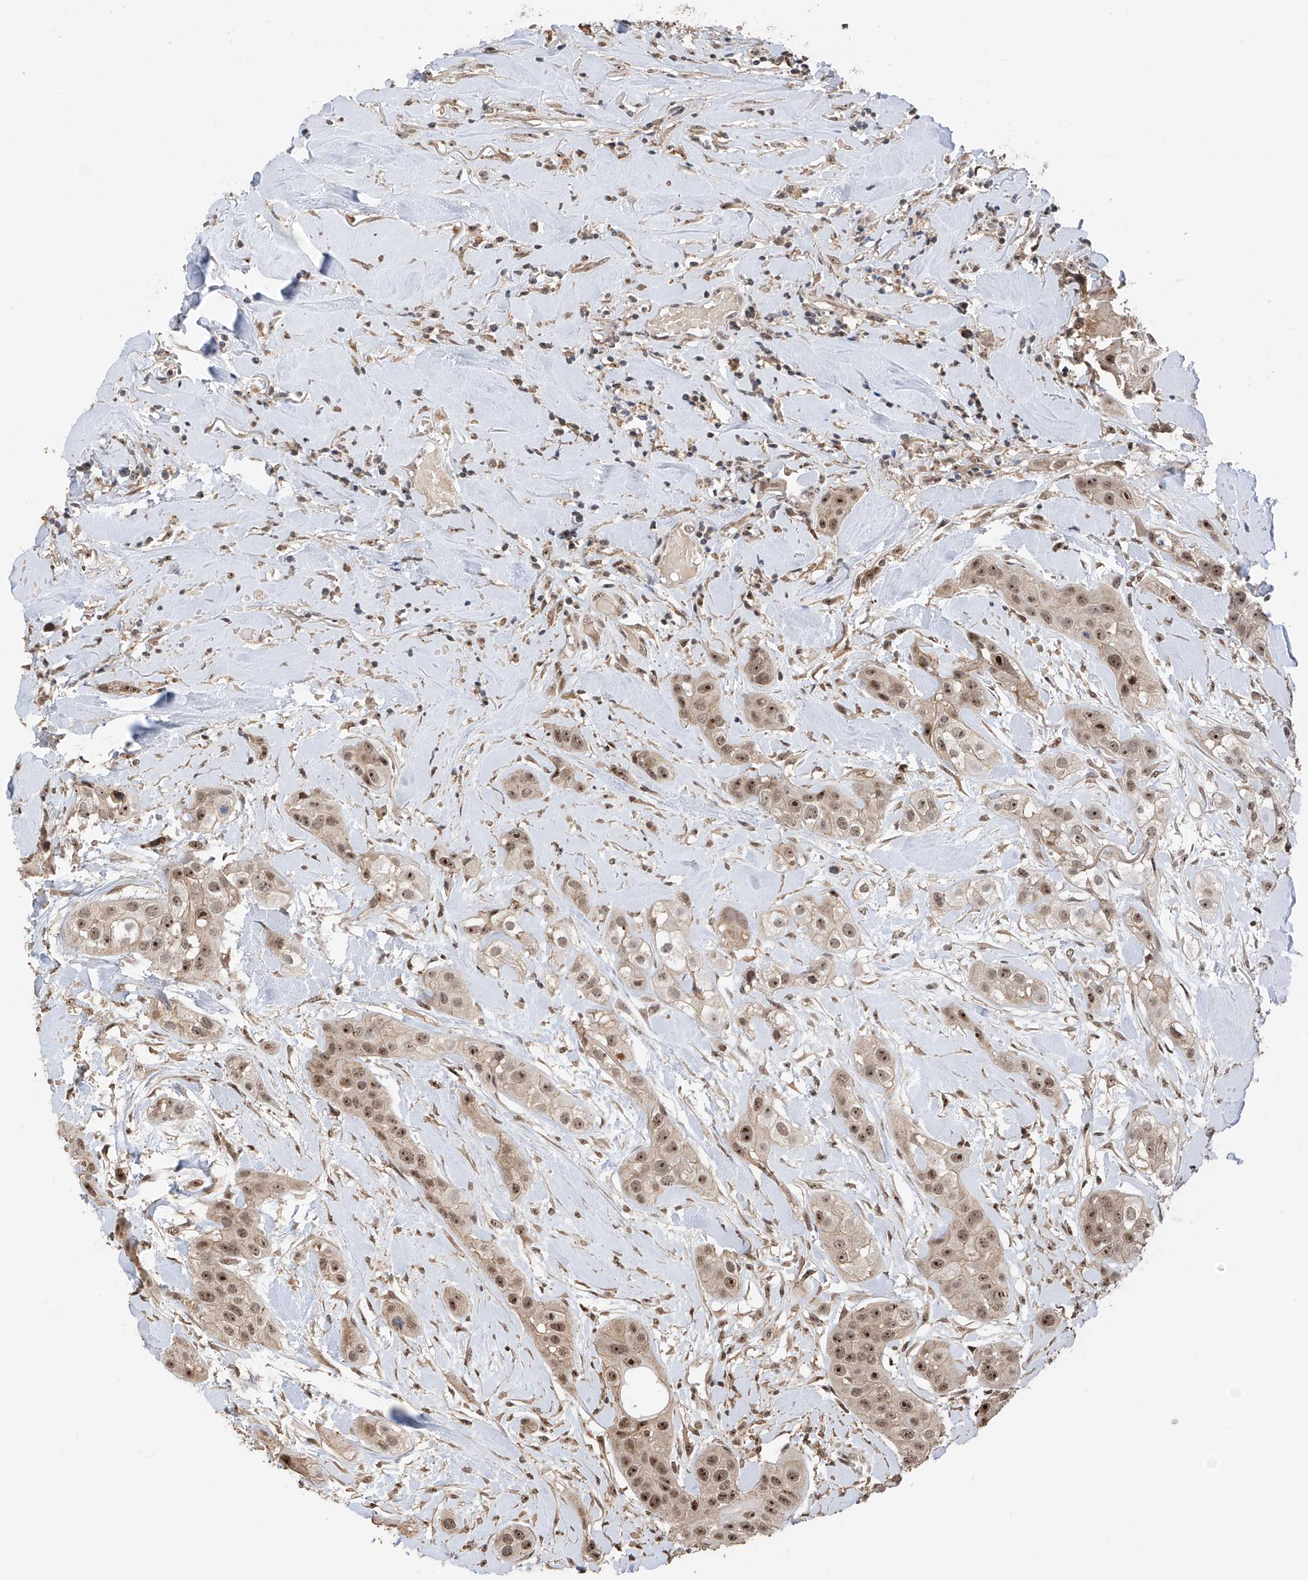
{"staining": {"intensity": "moderate", "quantity": ">75%", "location": "cytoplasmic/membranous,nuclear"}, "tissue": "head and neck cancer", "cell_type": "Tumor cells", "image_type": "cancer", "snomed": [{"axis": "morphology", "description": "Normal tissue, NOS"}, {"axis": "morphology", "description": "Squamous cell carcinoma, NOS"}, {"axis": "topography", "description": "Skeletal muscle"}, {"axis": "topography", "description": "Head-Neck"}], "caption": "Protein expression analysis of head and neck cancer exhibits moderate cytoplasmic/membranous and nuclear staining in approximately >75% of tumor cells.", "gene": "C1orf131", "patient": {"sex": "male", "age": 51}}